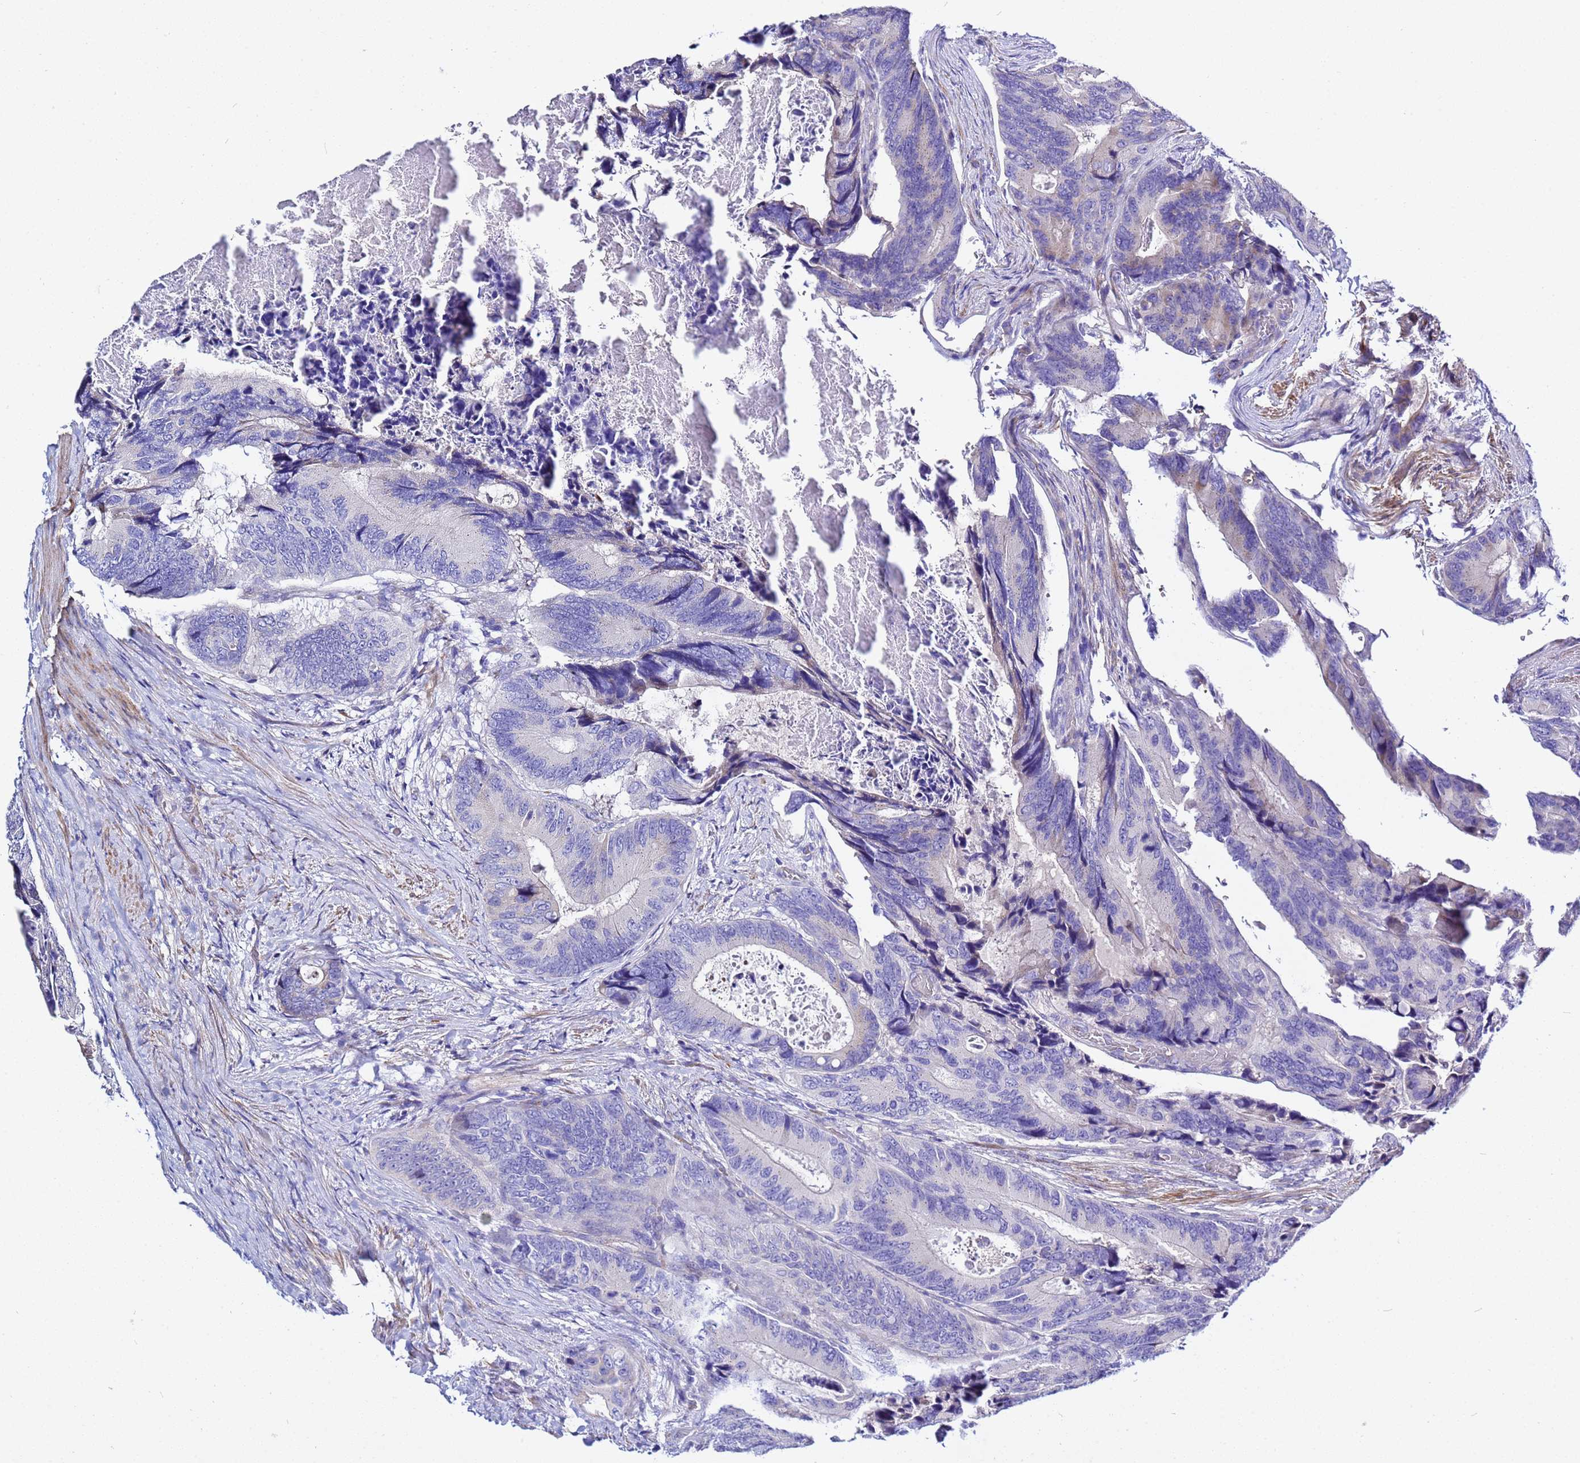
{"staining": {"intensity": "negative", "quantity": "none", "location": "none"}, "tissue": "colorectal cancer", "cell_type": "Tumor cells", "image_type": "cancer", "snomed": [{"axis": "morphology", "description": "Adenocarcinoma, NOS"}, {"axis": "topography", "description": "Colon"}], "caption": "There is no significant expression in tumor cells of adenocarcinoma (colorectal).", "gene": "USP18", "patient": {"sex": "male", "age": 84}}